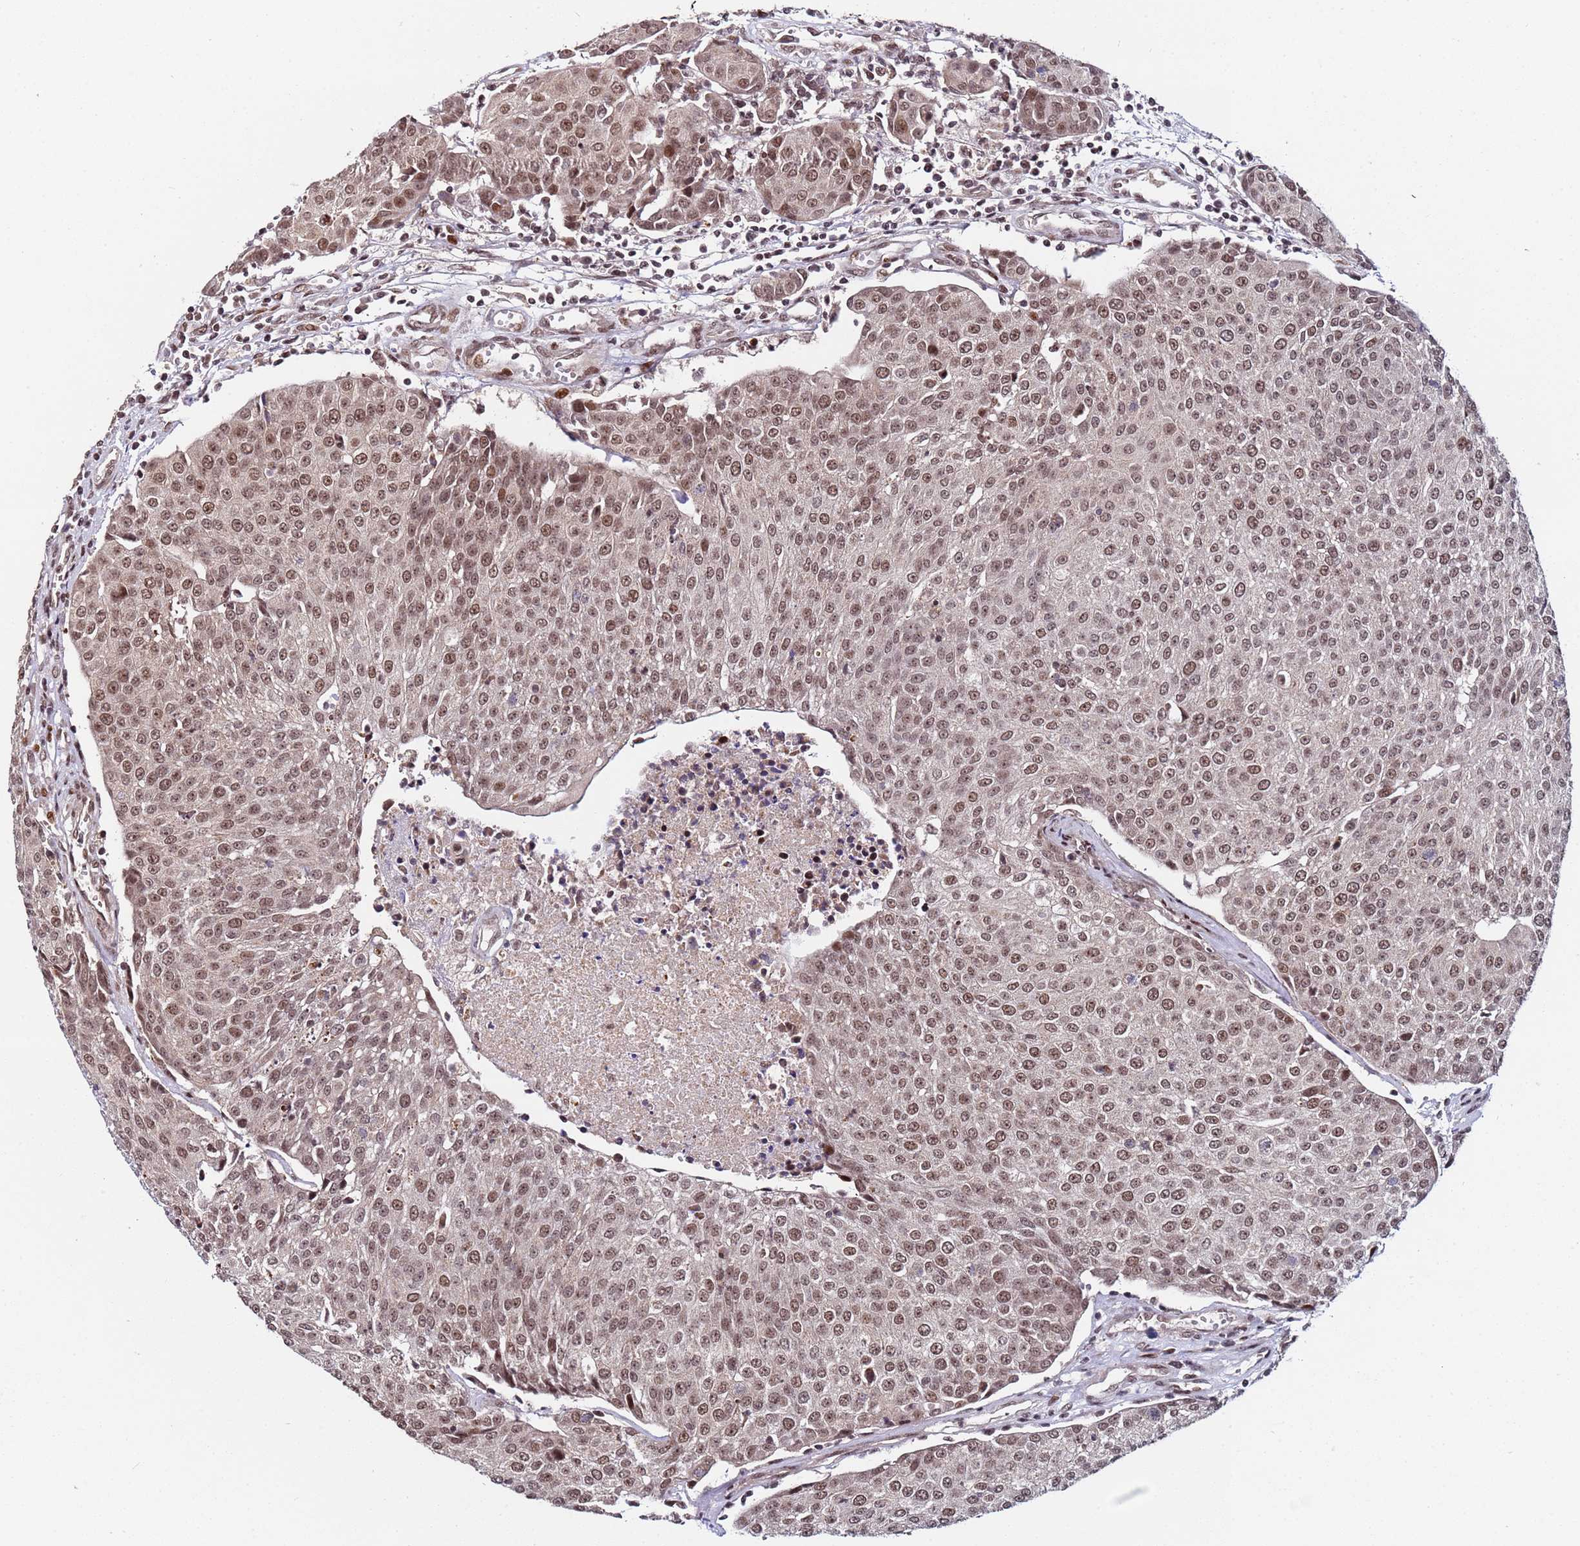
{"staining": {"intensity": "moderate", "quantity": ">75%", "location": "nuclear"}, "tissue": "urothelial cancer", "cell_type": "Tumor cells", "image_type": "cancer", "snomed": [{"axis": "morphology", "description": "Urothelial carcinoma, High grade"}, {"axis": "topography", "description": "Urinary bladder"}], "caption": "The micrograph displays staining of high-grade urothelial carcinoma, revealing moderate nuclear protein expression (brown color) within tumor cells. (Stains: DAB (3,3'-diaminobenzidine) in brown, nuclei in blue, Microscopy: brightfield microscopy at high magnification).", "gene": "PPM1H", "patient": {"sex": "female", "age": 85}}